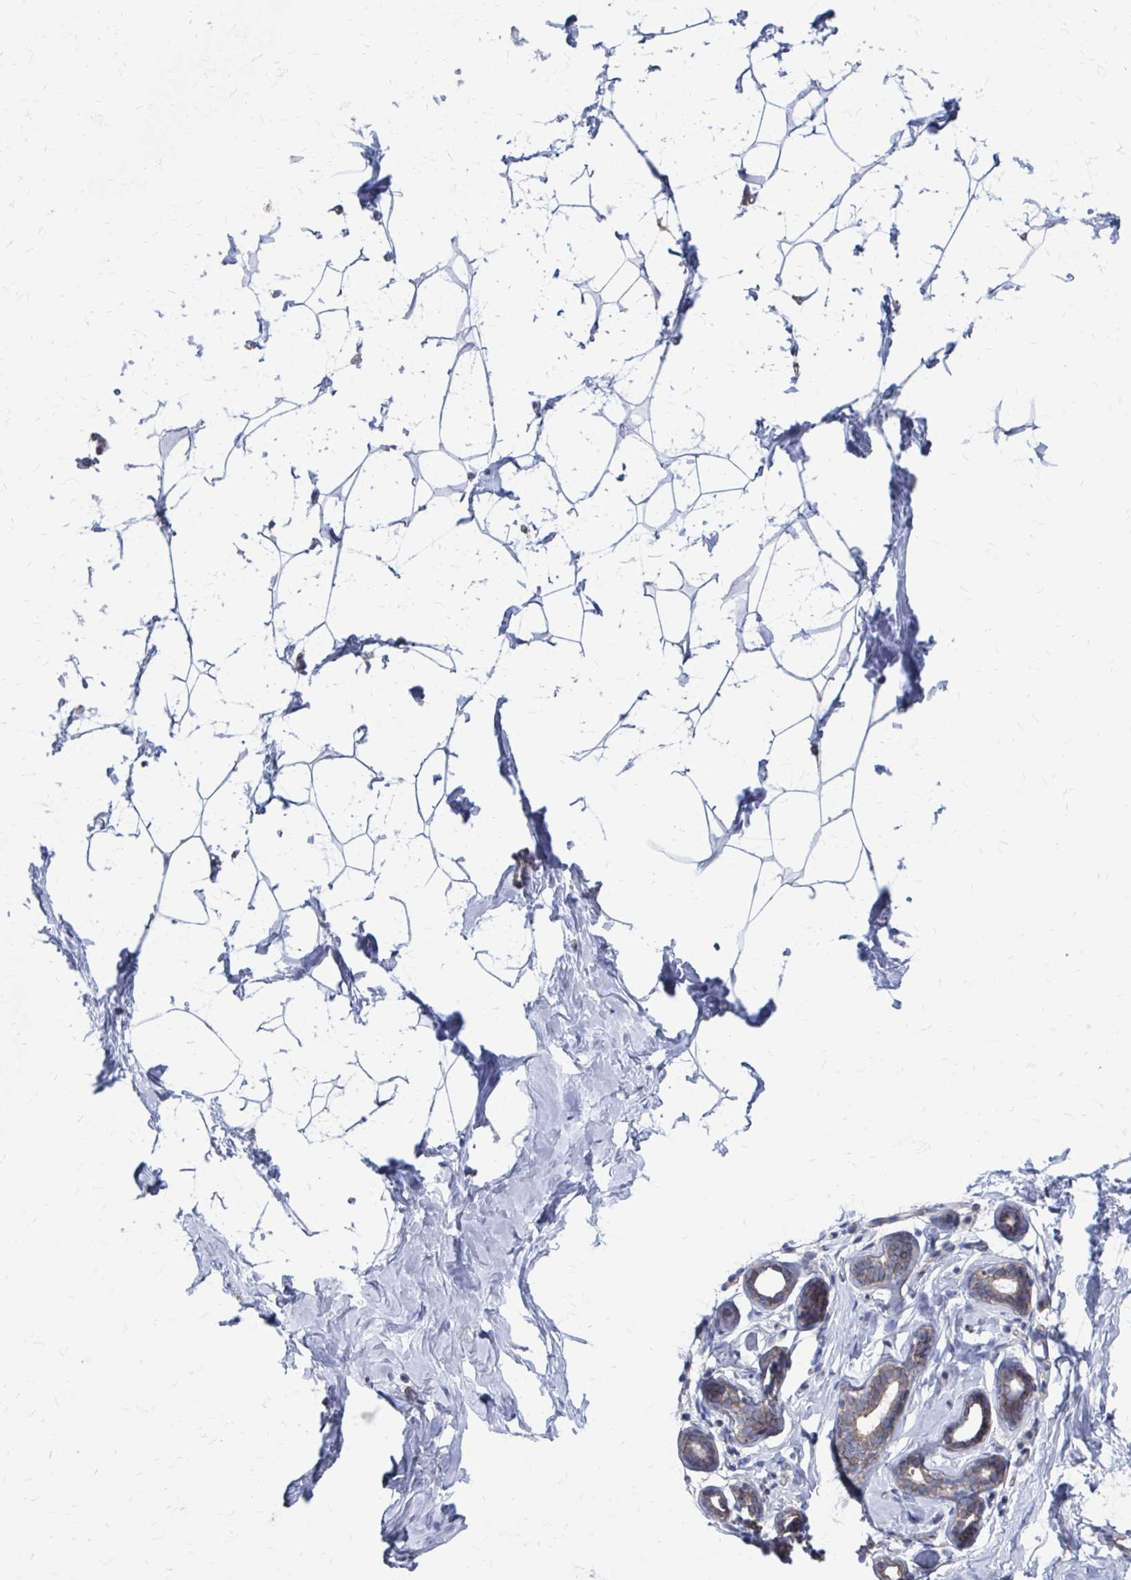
{"staining": {"intensity": "negative", "quantity": "none", "location": "none"}, "tissue": "breast", "cell_type": "Adipocytes", "image_type": "normal", "snomed": [{"axis": "morphology", "description": "Normal tissue, NOS"}, {"axis": "topography", "description": "Breast"}], "caption": "Immunohistochemistry (IHC) micrograph of normal breast stained for a protein (brown), which exhibits no positivity in adipocytes. (Immunohistochemistry (IHC), brightfield microscopy, high magnification).", "gene": "PLEKHG7", "patient": {"sex": "female", "age": 32}}